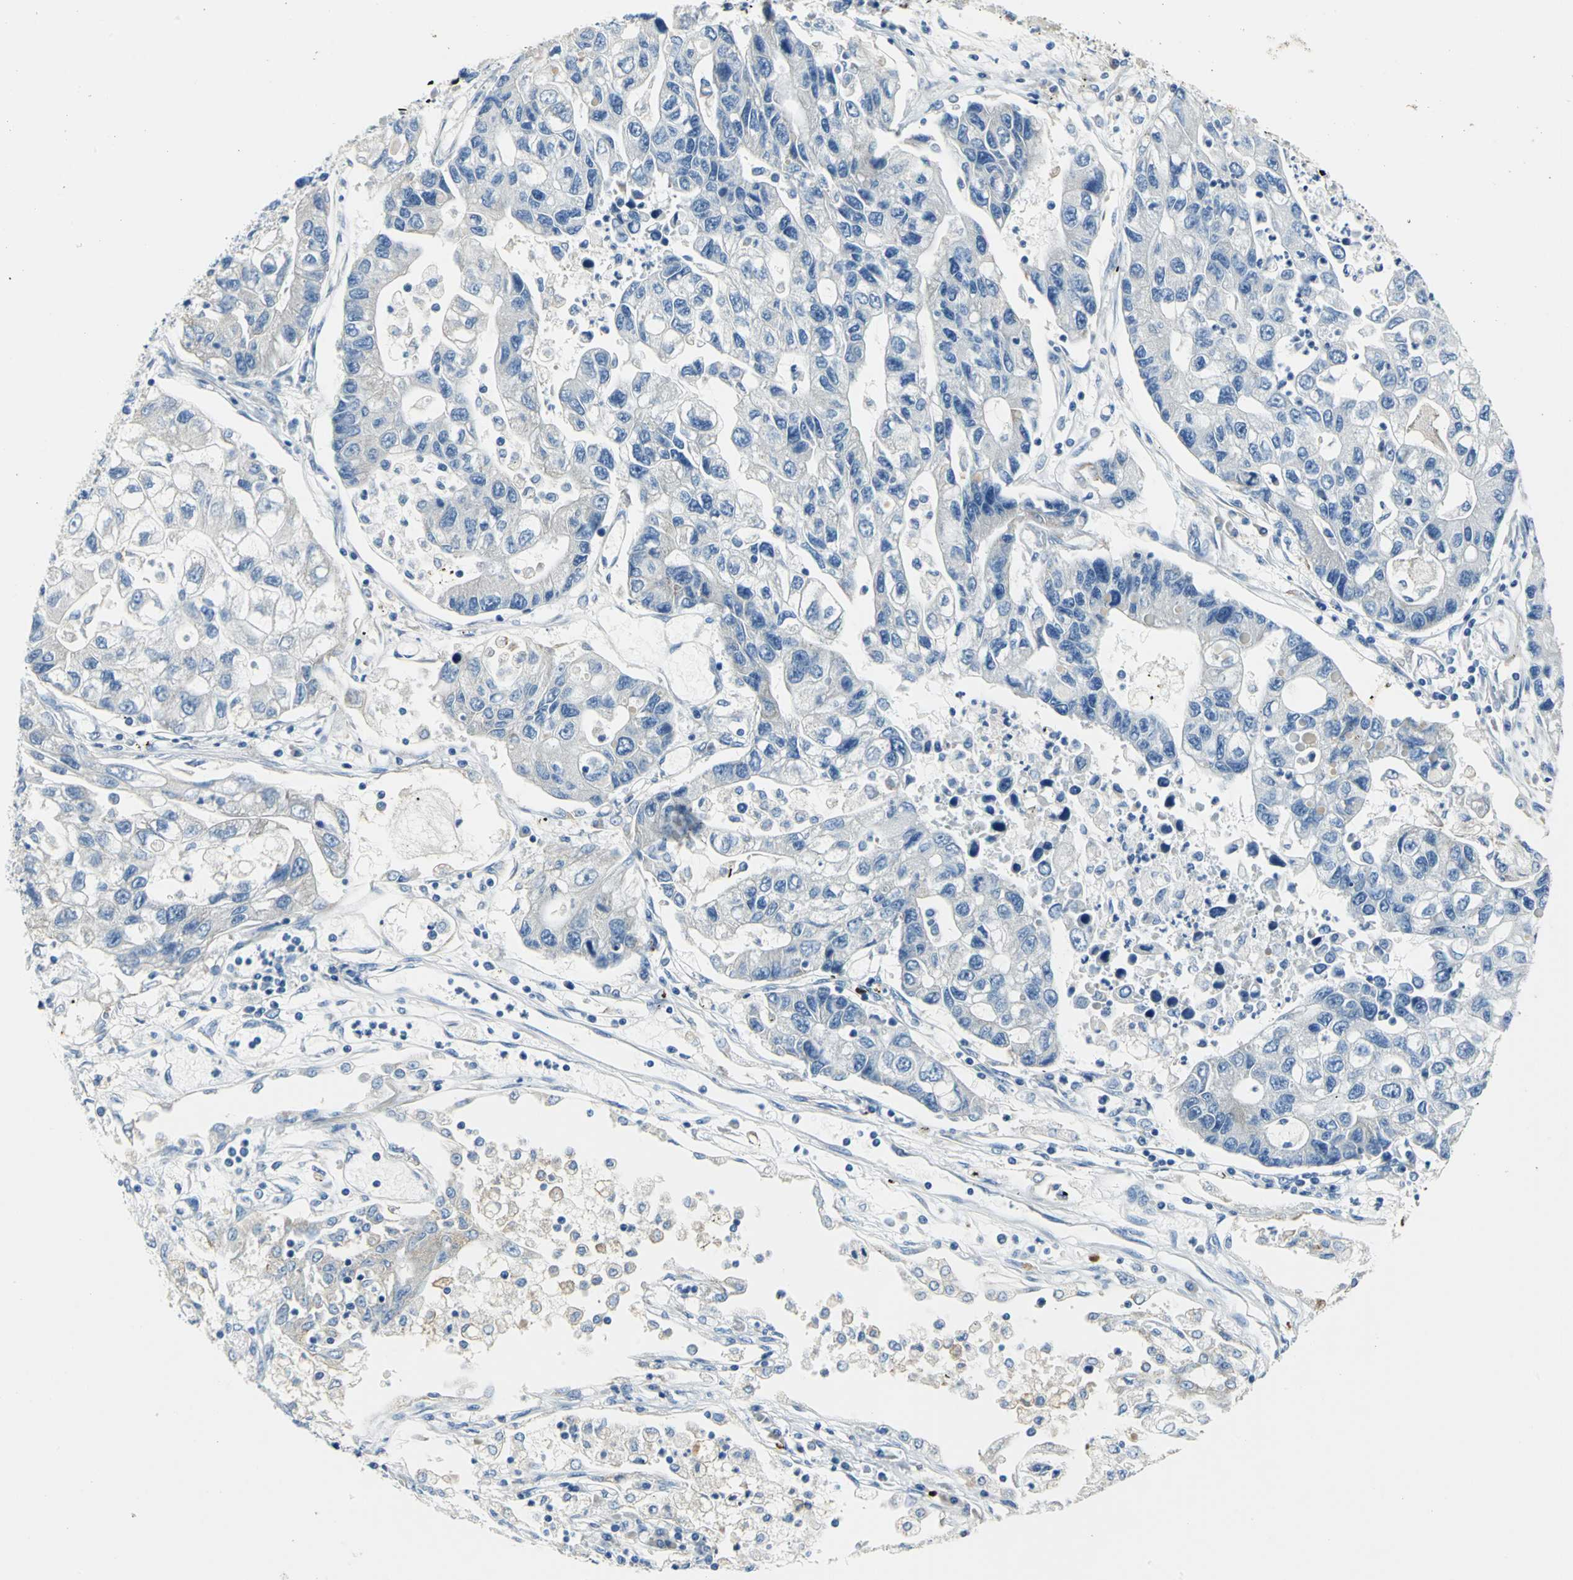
{"staining": {"intensity": "negative", "quantity": "none", "location": "none"}, "tissue": "lung cancer", "cell_type": "Tumor cells", "image_type": "cancer", "snomed": [{"axis": "morphology", "description": "Adenocarcinoma, NOS"}, {"axis": "topography", "description": "Lung"}], "caption": "An immunohistochemistry (IHC) micrograph of lung adenocarcinoma is shown. There is no staining in tumor cells of lung adenocarcinoma. (DAB (3,3'-diaminobenzidine) IHC, high magnification).", "gene": "TRIM25", "patient": {"sex": "female", "age": 51}}